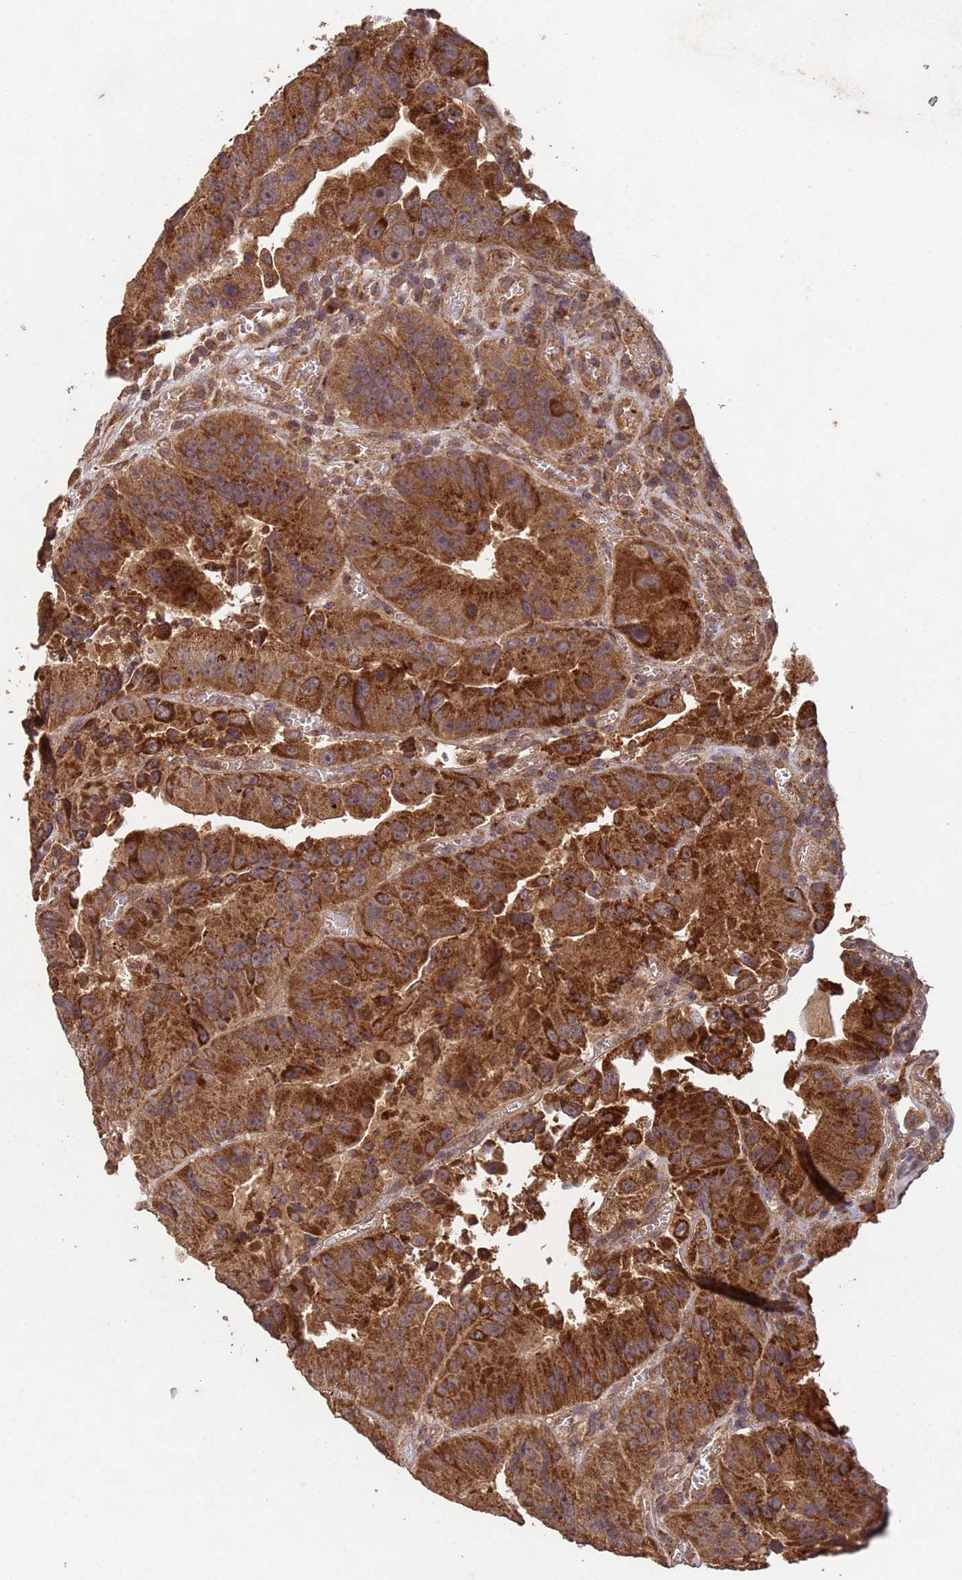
{"staining": {"intensity": "strong", "quantity": ">75%", "location": "cytoplasmic/membranous"}, "tissue": "colorectal cancer", "cell_type": "Tumor cells", "image_type": "cancer", "snomed": [{"axis": "morphology", "description": "Adenocarcinoma, NOS"}, {"axis": "topography", "description": "Colon"}], "caption": "A micrograph of human adenocarcinoma (colorectal) stained for a protein reveals strong cytoplasmic/membranous brown staining in tumor cells. (DAB = brown stain, brightfield microscopy at high magnification).", "gene": "FASTKD1", "patient": {"sex": "female", "age": 86}}